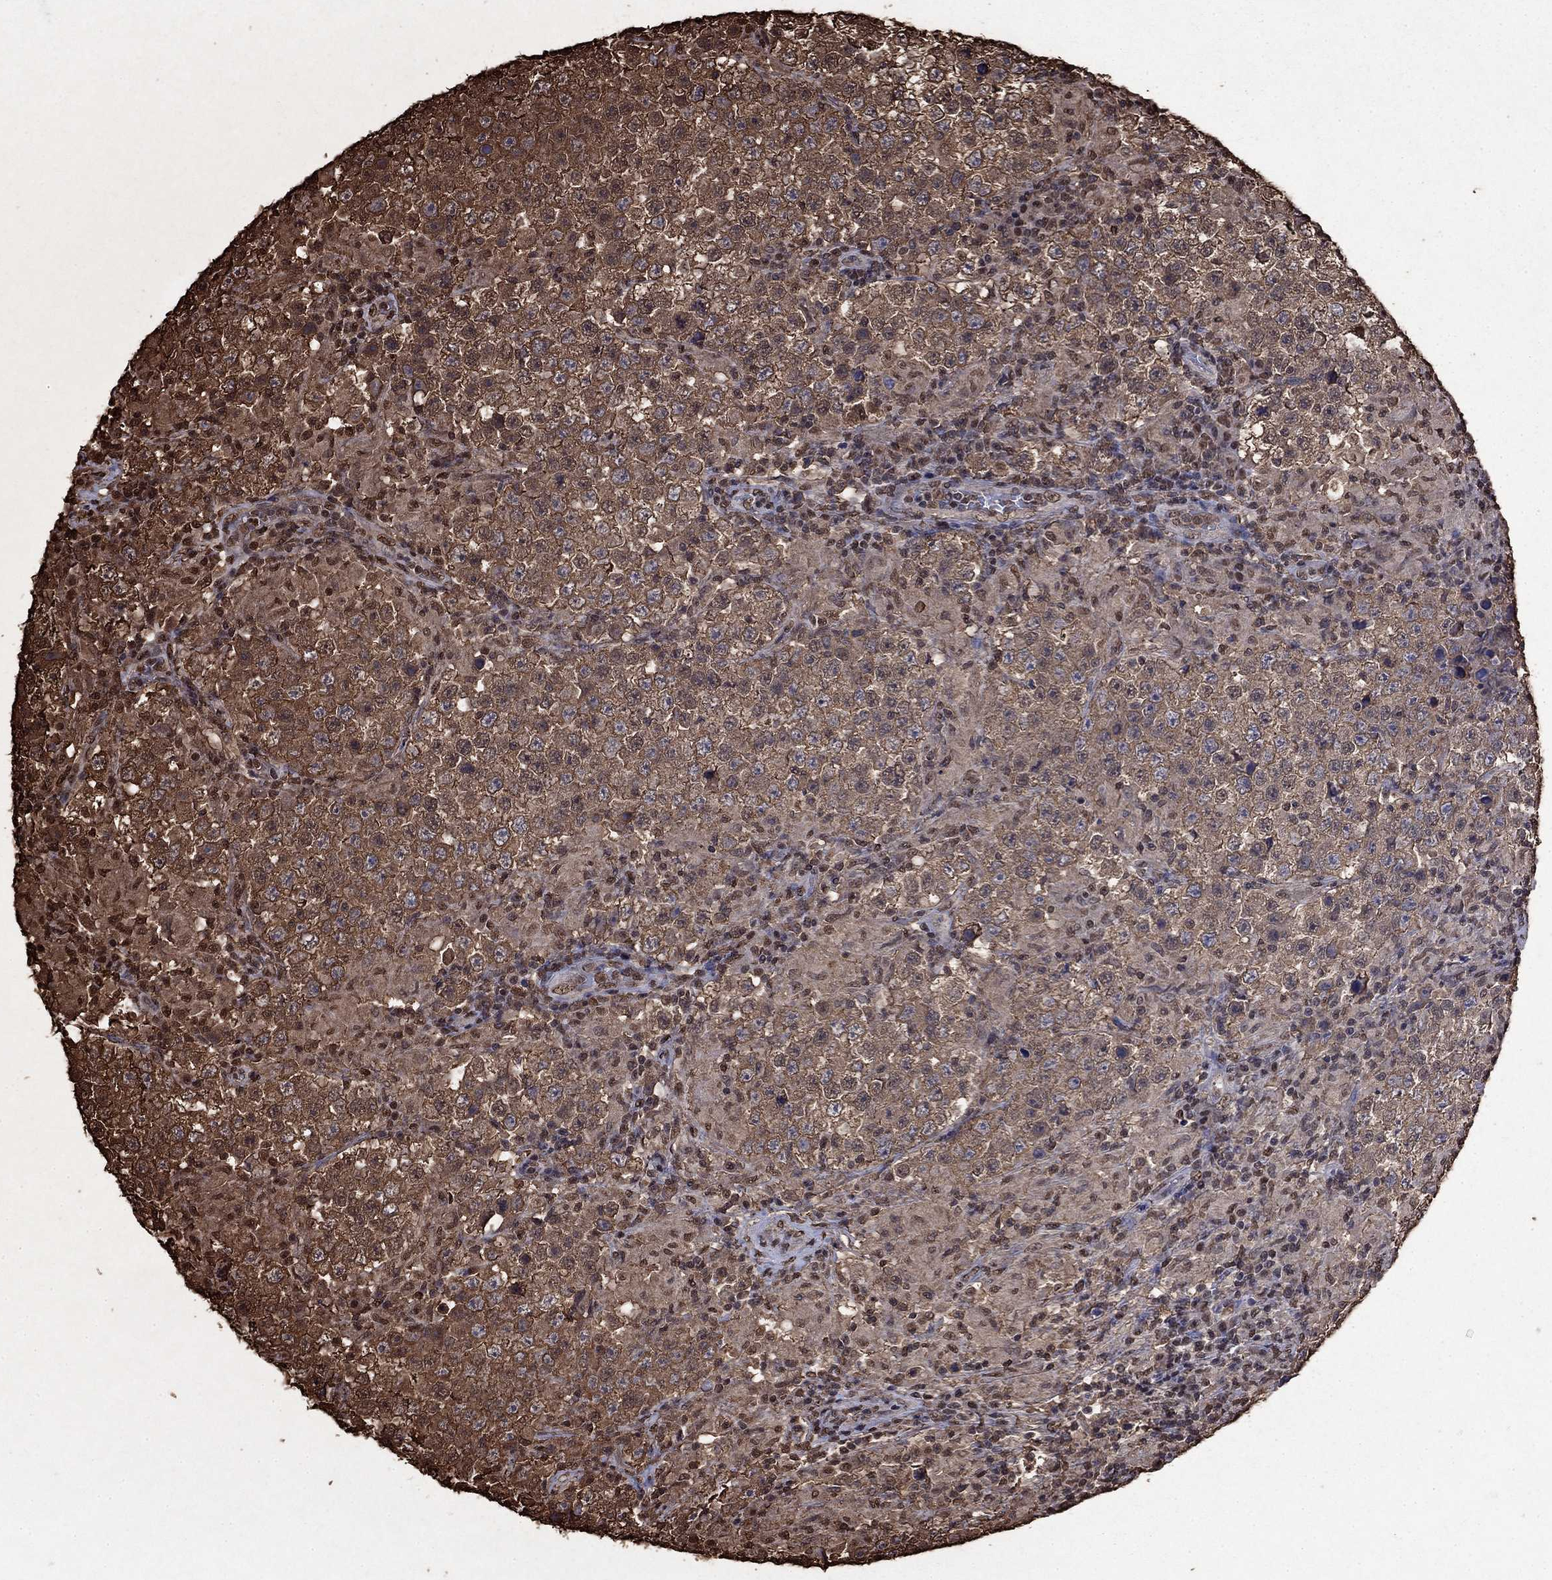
{"staining": {"intensity": "strong", "quantity": "25%-75%", "location": "cytoplasmic/membranous"}, "tissue": "testis cancer", "cell_type": "Tumor cells", "image_type": "cancer", "snomed": [{"axis": "morphology", "description": "Seminoma, NOS"}, {"axis": "morphology", "description": "Carcinoma, Embryonal, NOS"}, {"axis": "topography", "description": "Testis"}], "caption": "Brown immunohistochemical staining in embryonal carcinoma (testis) demonstrates strong cytoplasmic/membranous positivity in about 25%-75% of tumor cells.", "gene": "GAPDH", "patient": {"sex": "male", "age": 41}}